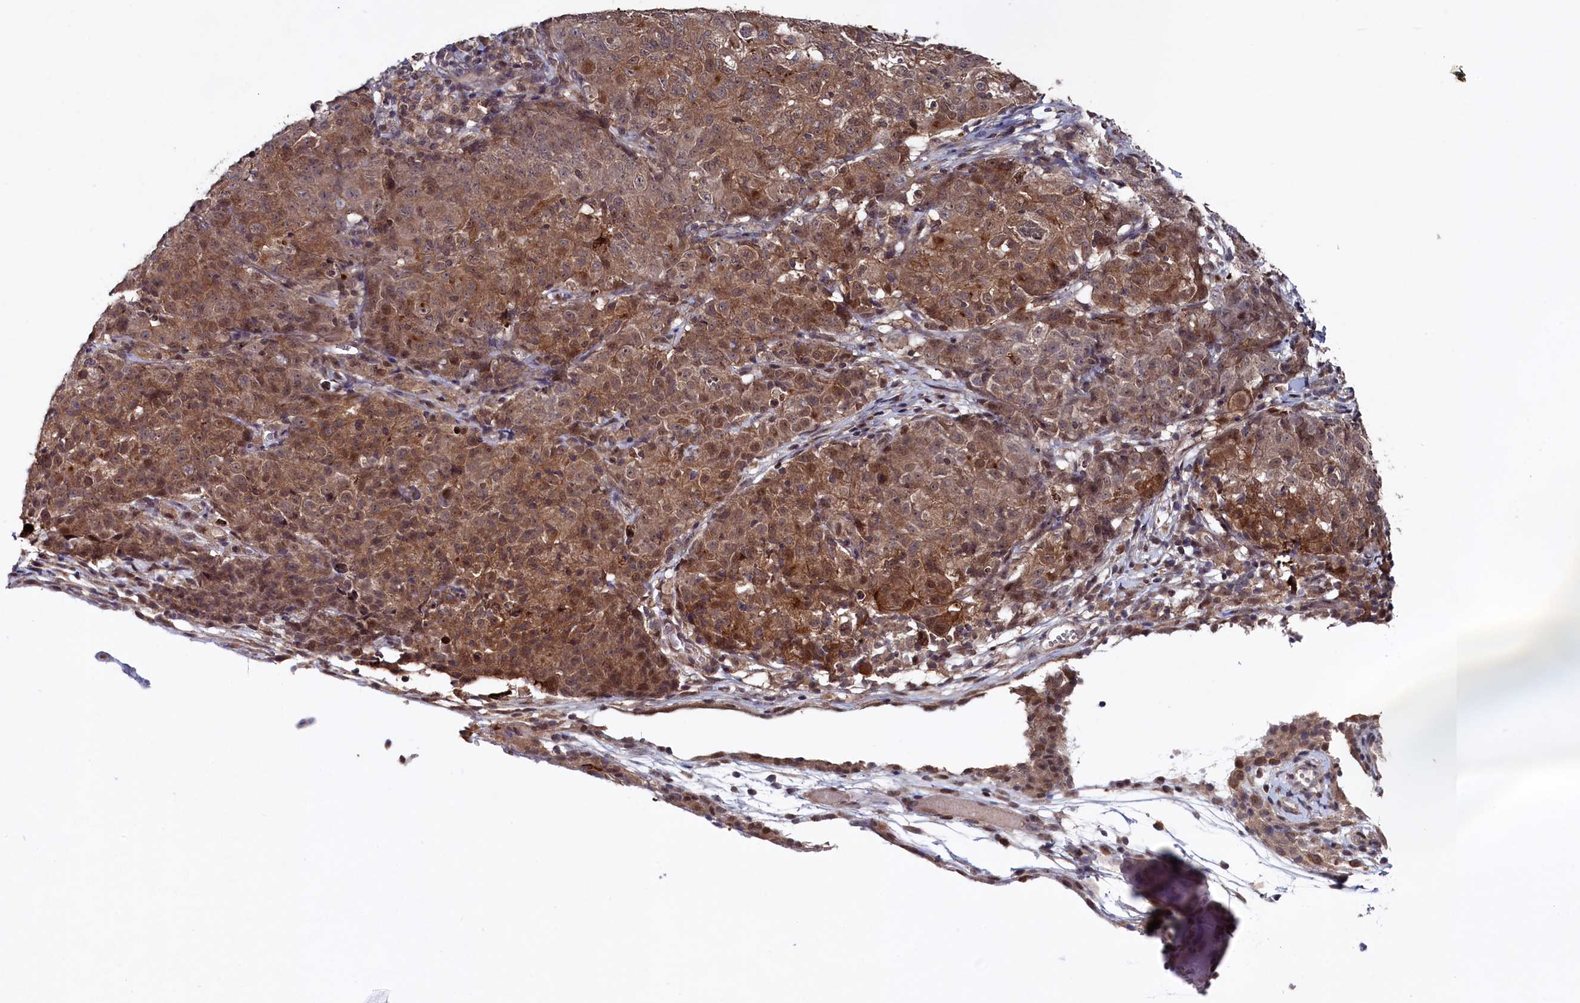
{"staining": {"intensity": "moderate", "quantity": ">75%", "location": "cytoplasmic/membranous,nuclear"}, "tissue": "ovarian cancer", "cell_type": "Tumor cells", "image_type": "cancer", "snomed": [{"axis": "morphology", "description": "Carcinoma, endometroid"}, {"axis": "topography", "description": "Ovary"}], "caption": "Moderate cytoplasmic/membranous and nuclear expression is appreciated in approximately >75% of tumor cells in ovarian cancer.", "gene": "TMC5", "patient": {"sex": "female", "age": 42}}